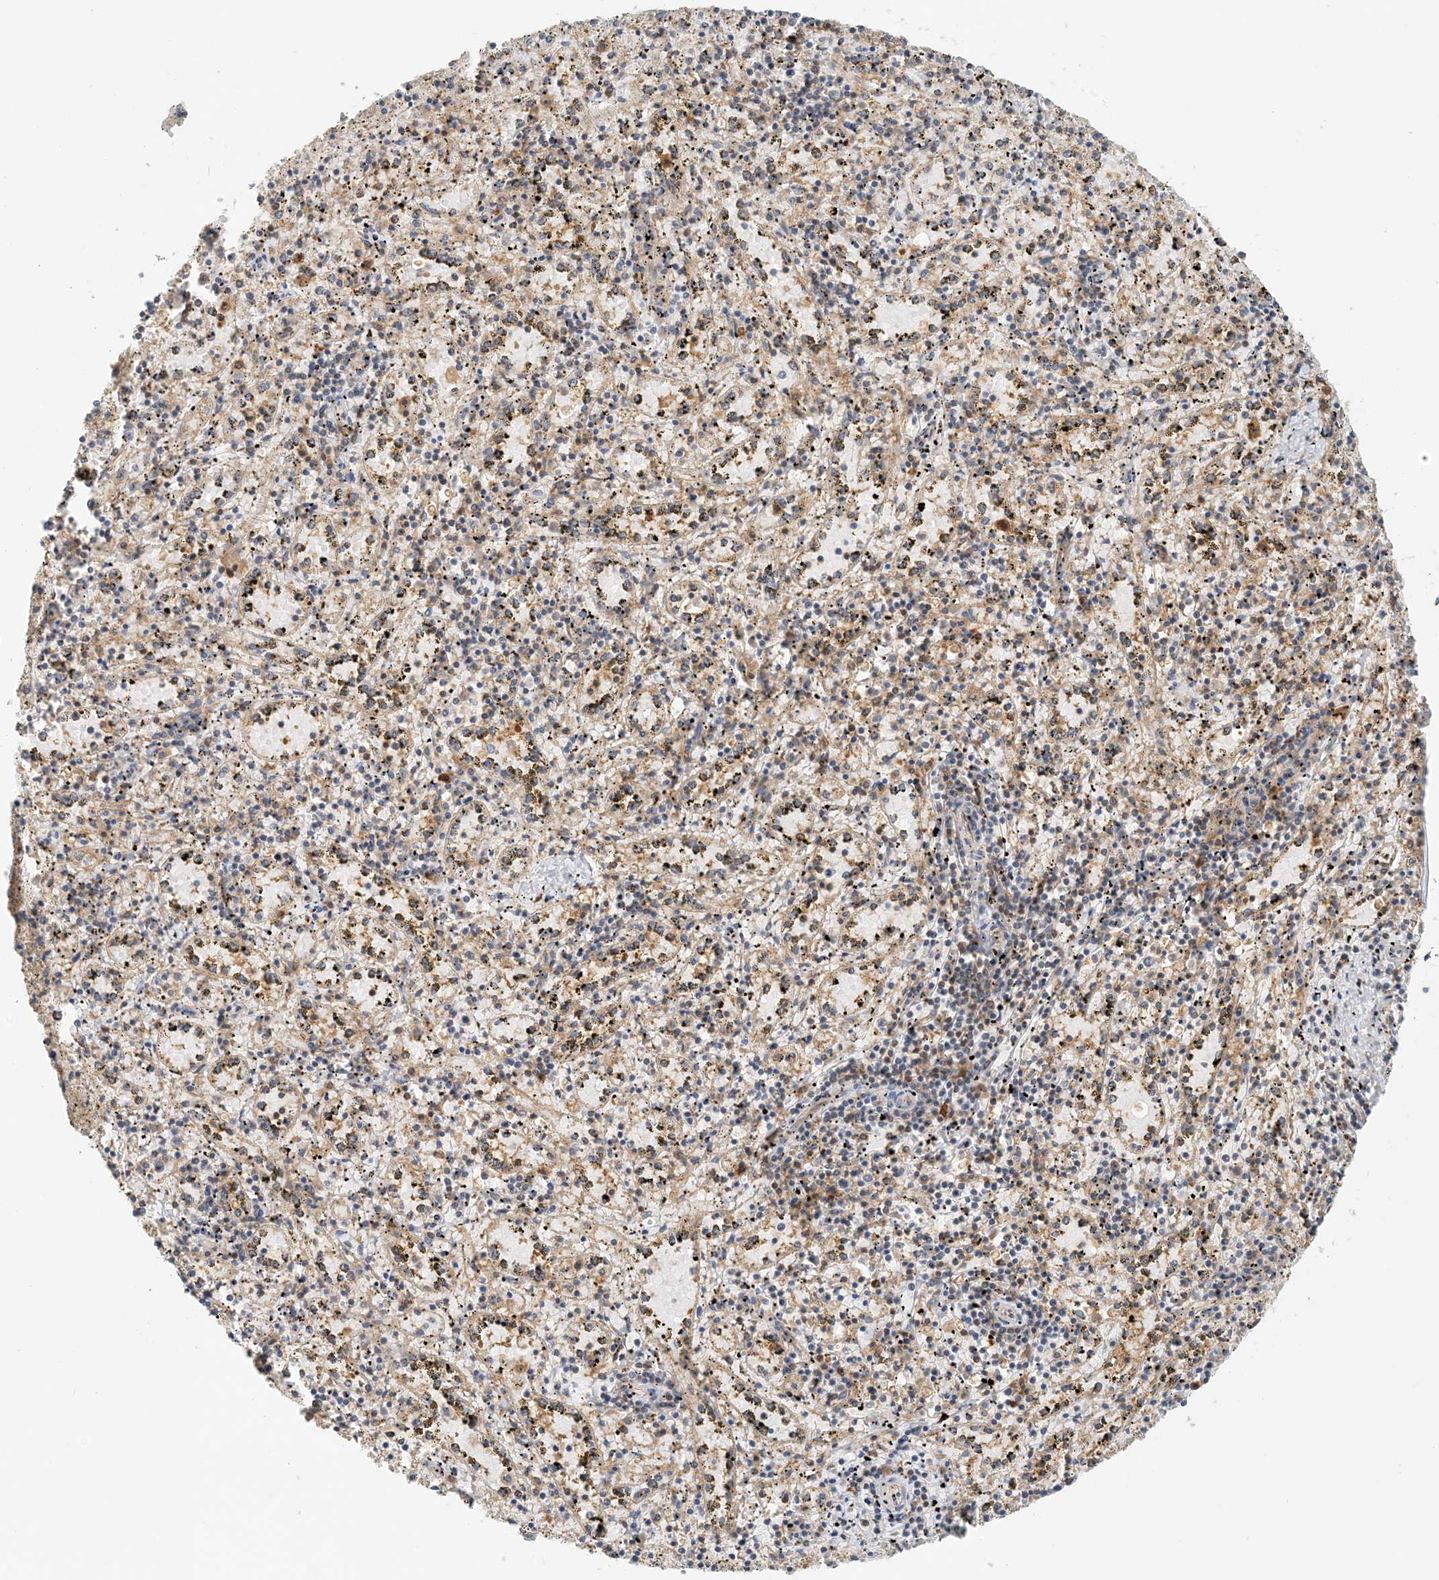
{"staining": {"intensity": "moderate", "quantity": "25%-75%", "location": "cytoplasmic/membranous"}, "tissue": "spleen", "cell_type": "Cells in red pulp", "image_type": "normal", "snomed": [{"axis": "morphology", "description": "Normal tissue, NOS"}, {"axis": "topography", "description": "Spleen"}], "caption": "High-magnification brightfield microscopy of benign spleen stained with DAB (brown) and counterstained with hematoxylin (blue). cells in red pulp exhibit moderate cytoplasmic/membranous expression is appreciated in about25%-75% of cells.", "gene": "COLEC11", "patient": {"sex": "male", "age": 11}}